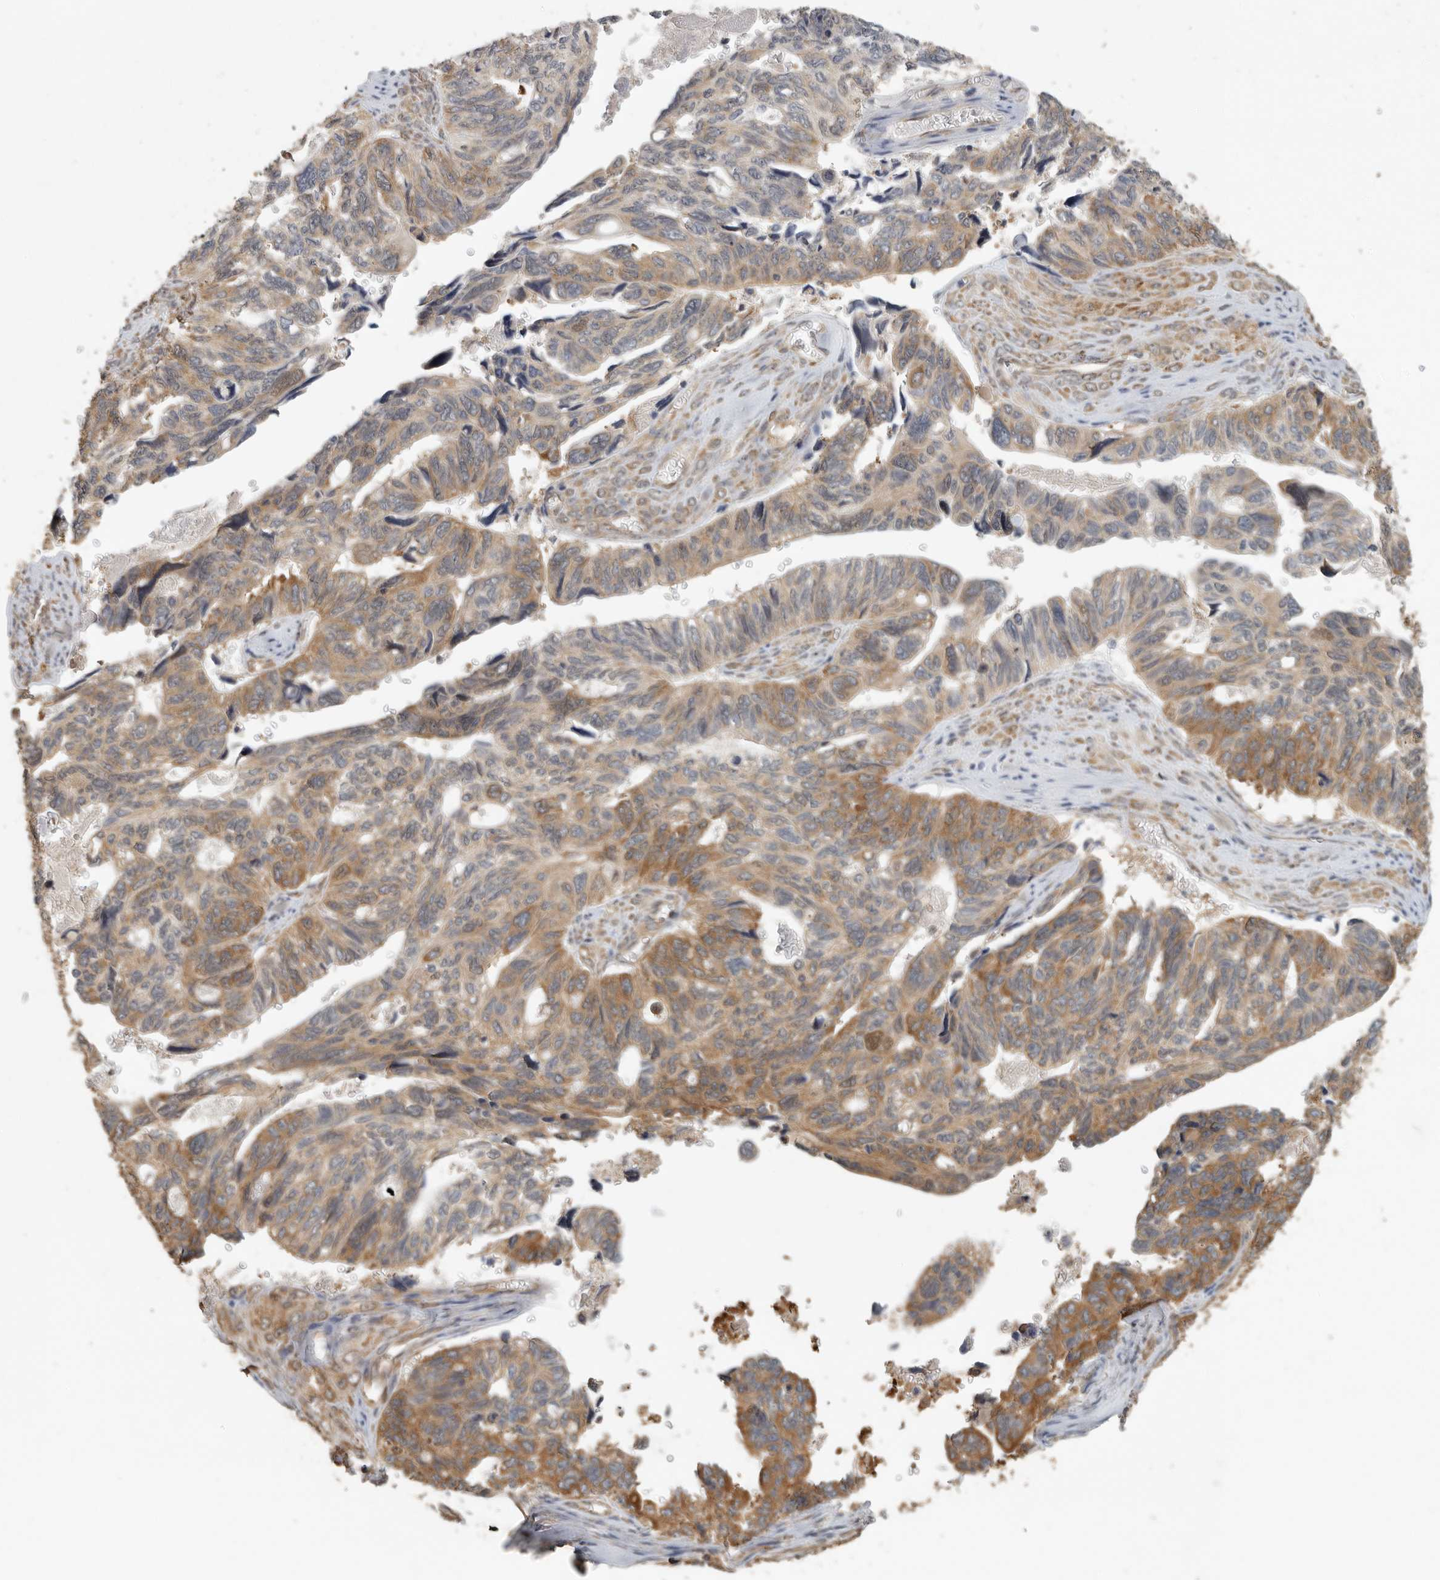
{"staining": {"intensity": "moderate", "quantity": ">75%", "location": "cytoplasmic/membranous"}, "tissue": "ovarian cancer", "cell_type": "Tumor cells", "image_type": "cancer", "snomed": [{"axis": "morphology", "description": "Cystadenocarcinoma, serous, NOS"}, {"axis": "topography", "description": "Ovary"}], "caption": "Serous cystadenocarcinoma (ovarian) stained for a protein (brown) reveals moderate cytoplasmic/membranous positive staining in about >75% of tumor cells.", "gene": "CCT8", "patient": {"sex": "female", "age": 79}}